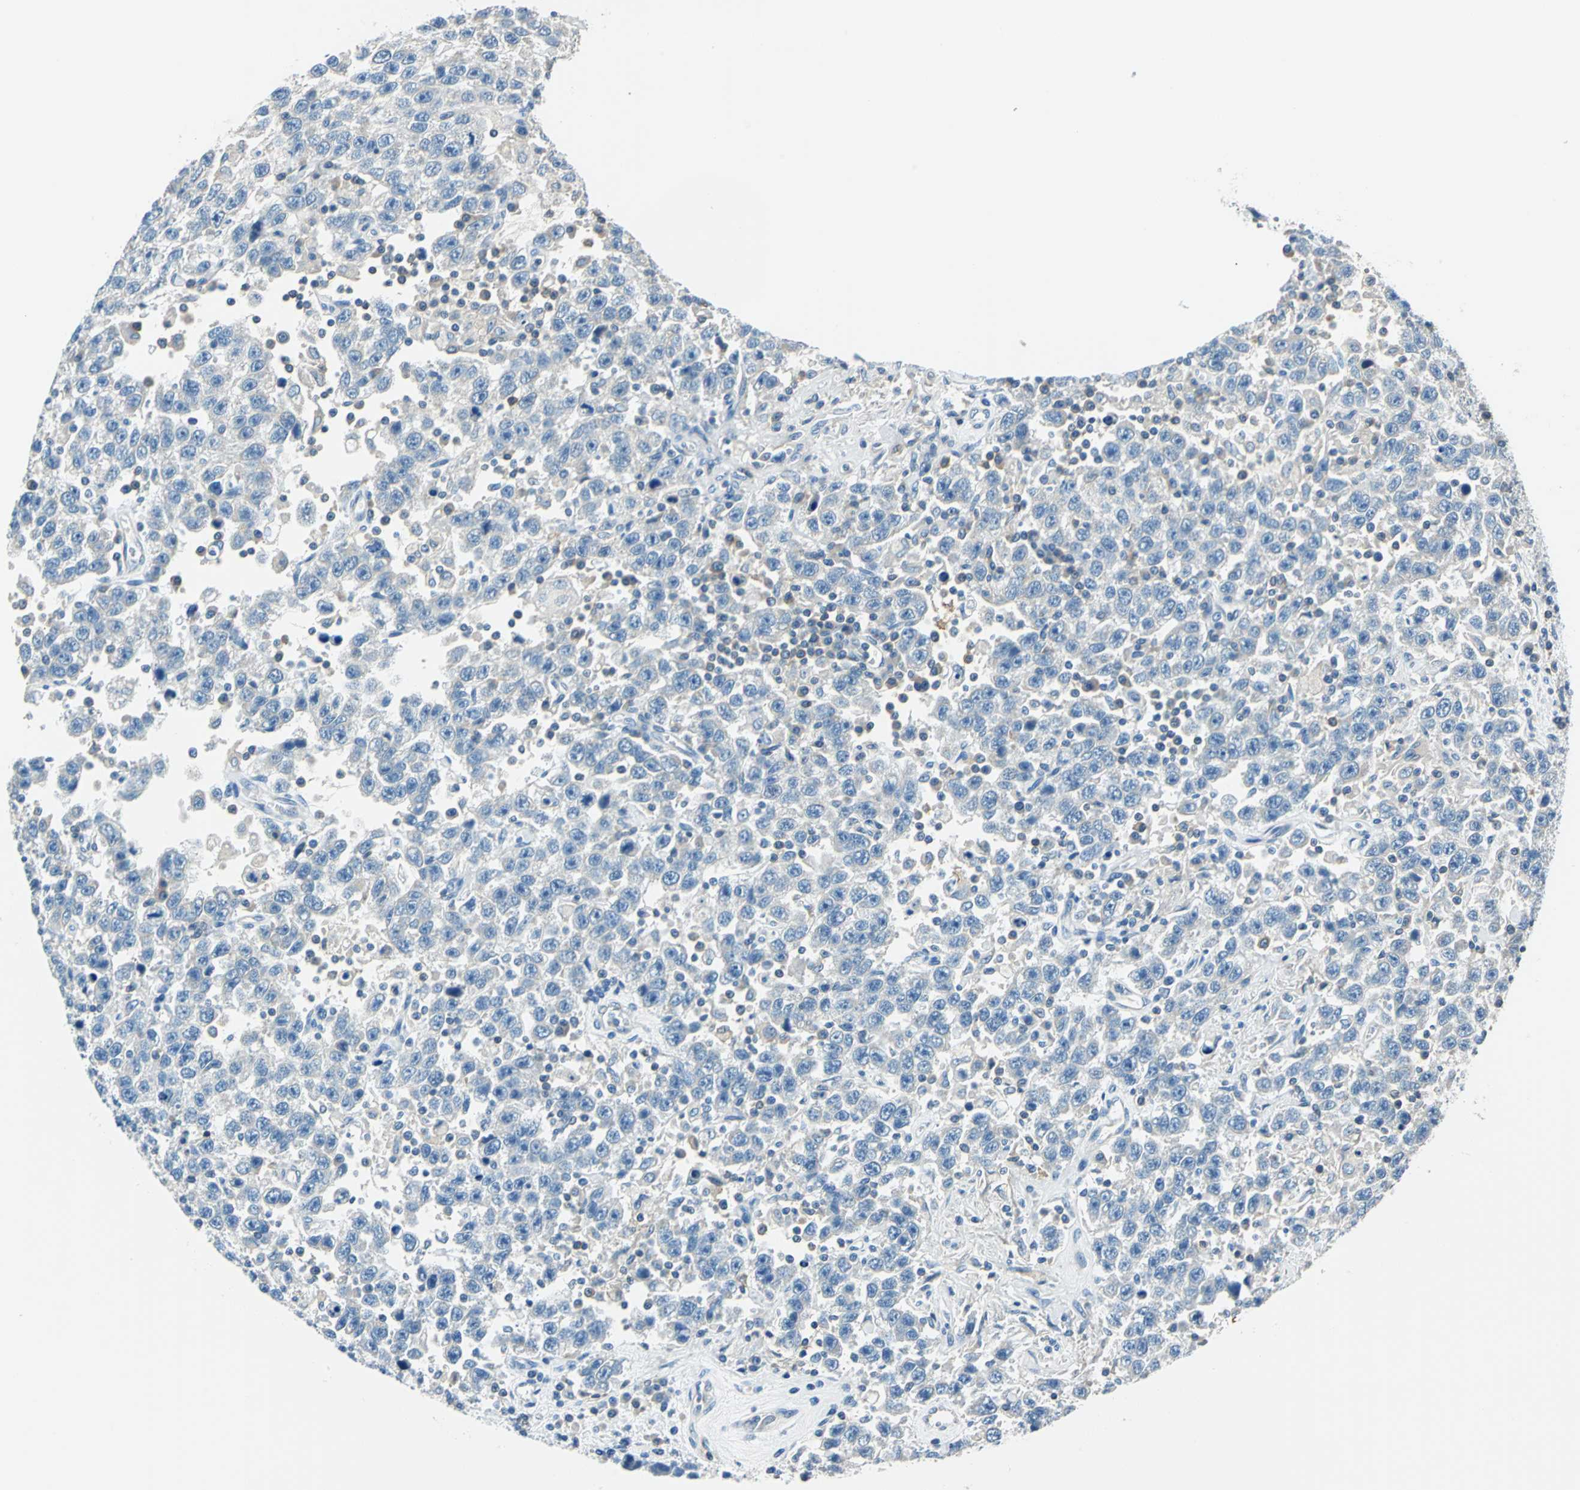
{"staining": {"intensity": "negative", "quantity": "none", "location": "none"}, "tissue": "testis cancer", "cell_type": "Tumor cells", "image_type": "cancer", "snomed": [{"axis": "morphology", "description": "Seminoma, NOS"}, {"axis": "topography", "description": "Testis"}], "caption": "This is an immunohistochemistry histopathology image of testis seminoma. There is no expression in tumor cells.", "gene": "CPA3", "patient": {"sex": "male", "age": 41}}